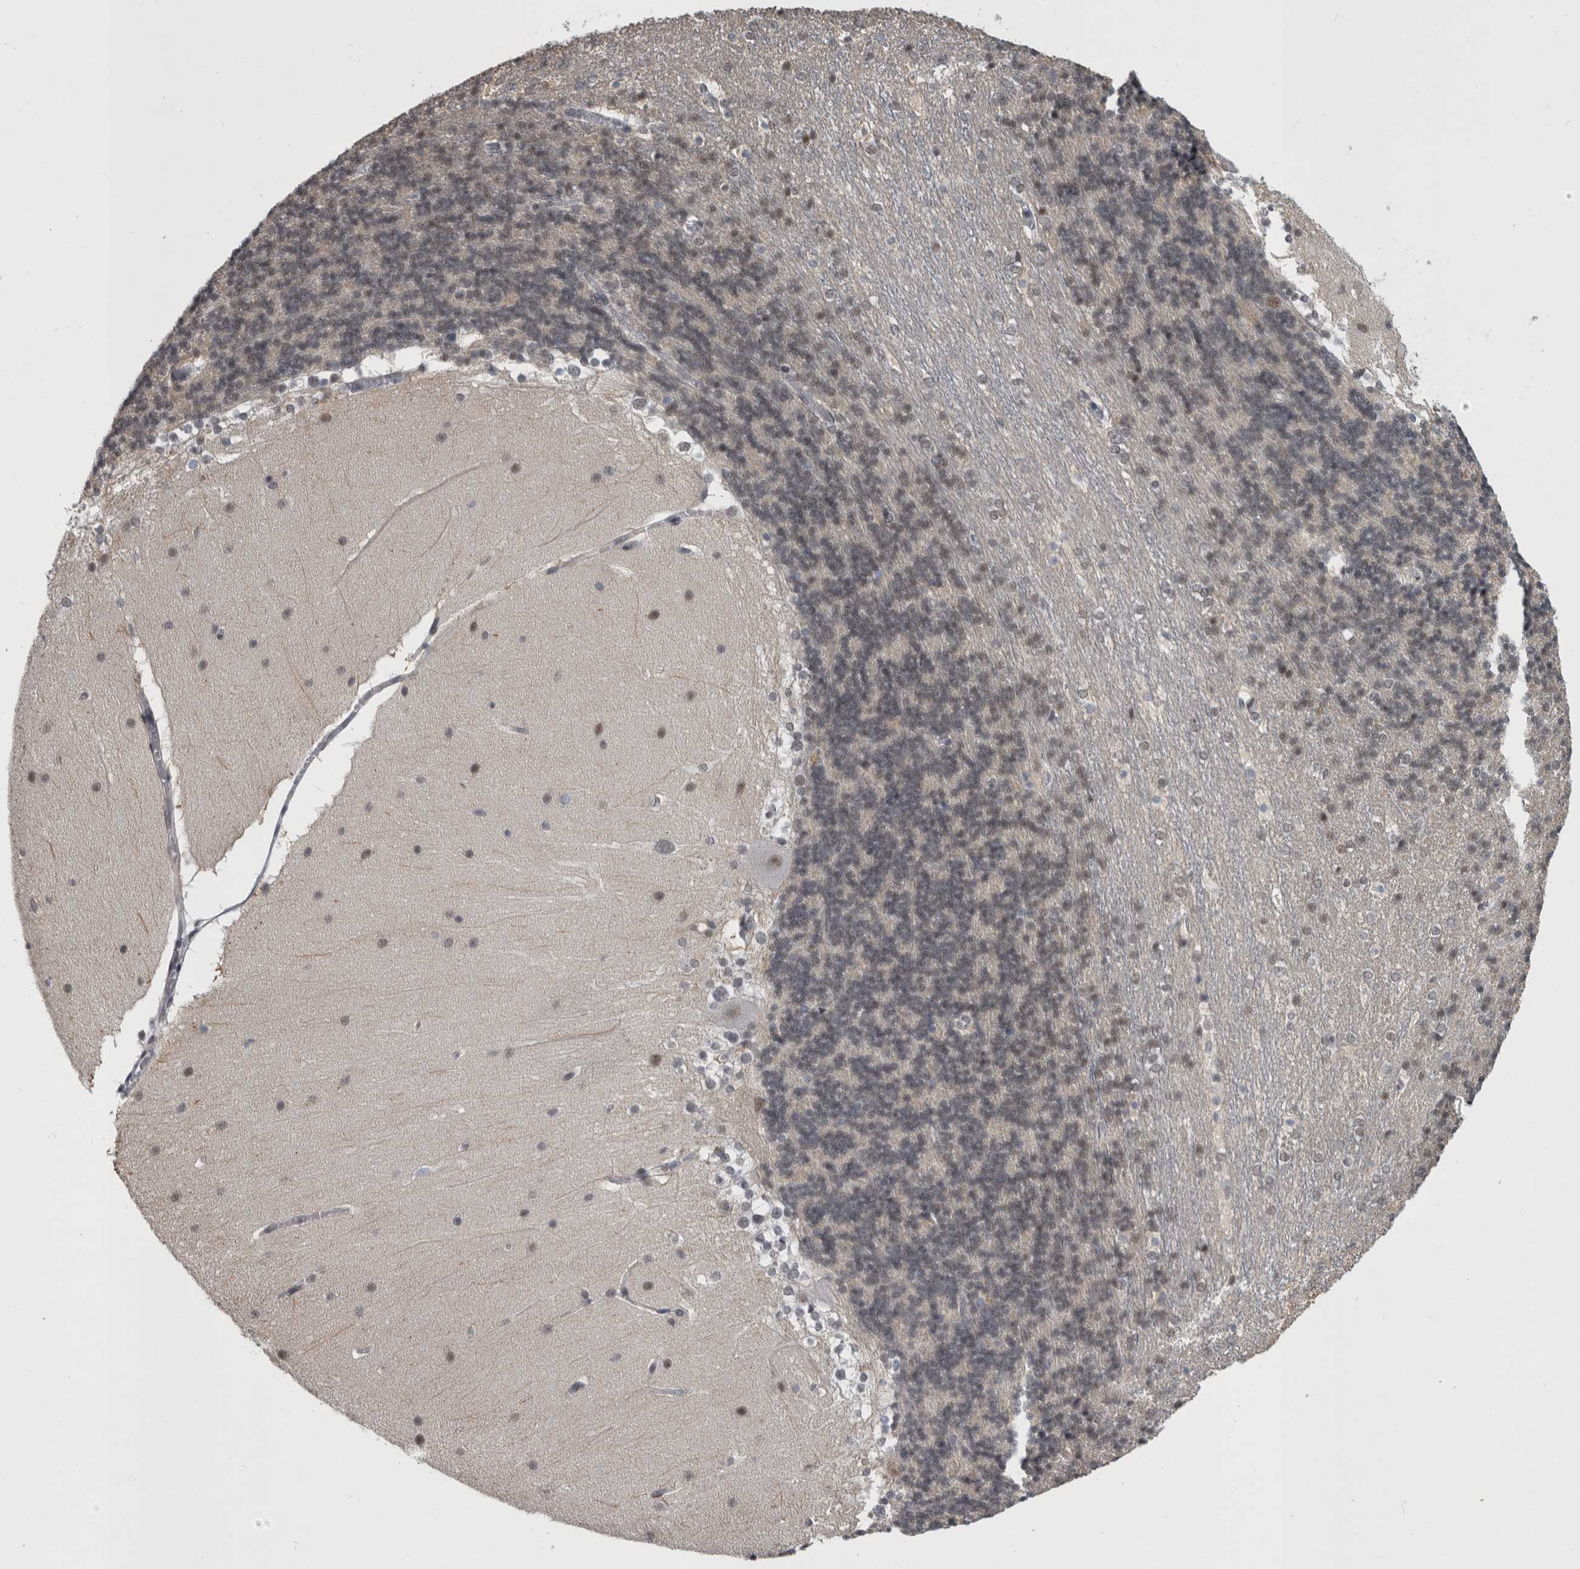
{"staining": {"intensity": "weak", "quantity": "<25%", "location": "nuclear"}, "tissue": "cerebellum", "cell_type": "Cells in granular layer", "image_type": "normal", "snomed": [{"axis": "morphology", "description": "Normal tissue, NOS"}, {"axis": "topography", "description": "Cerebellum"}], "caption": "The micrograph reveals no significant positivity in cells in granular layer of cerebellum.", "gene": "ARID4B", "patient": {"sex": "female", "age": 19}}